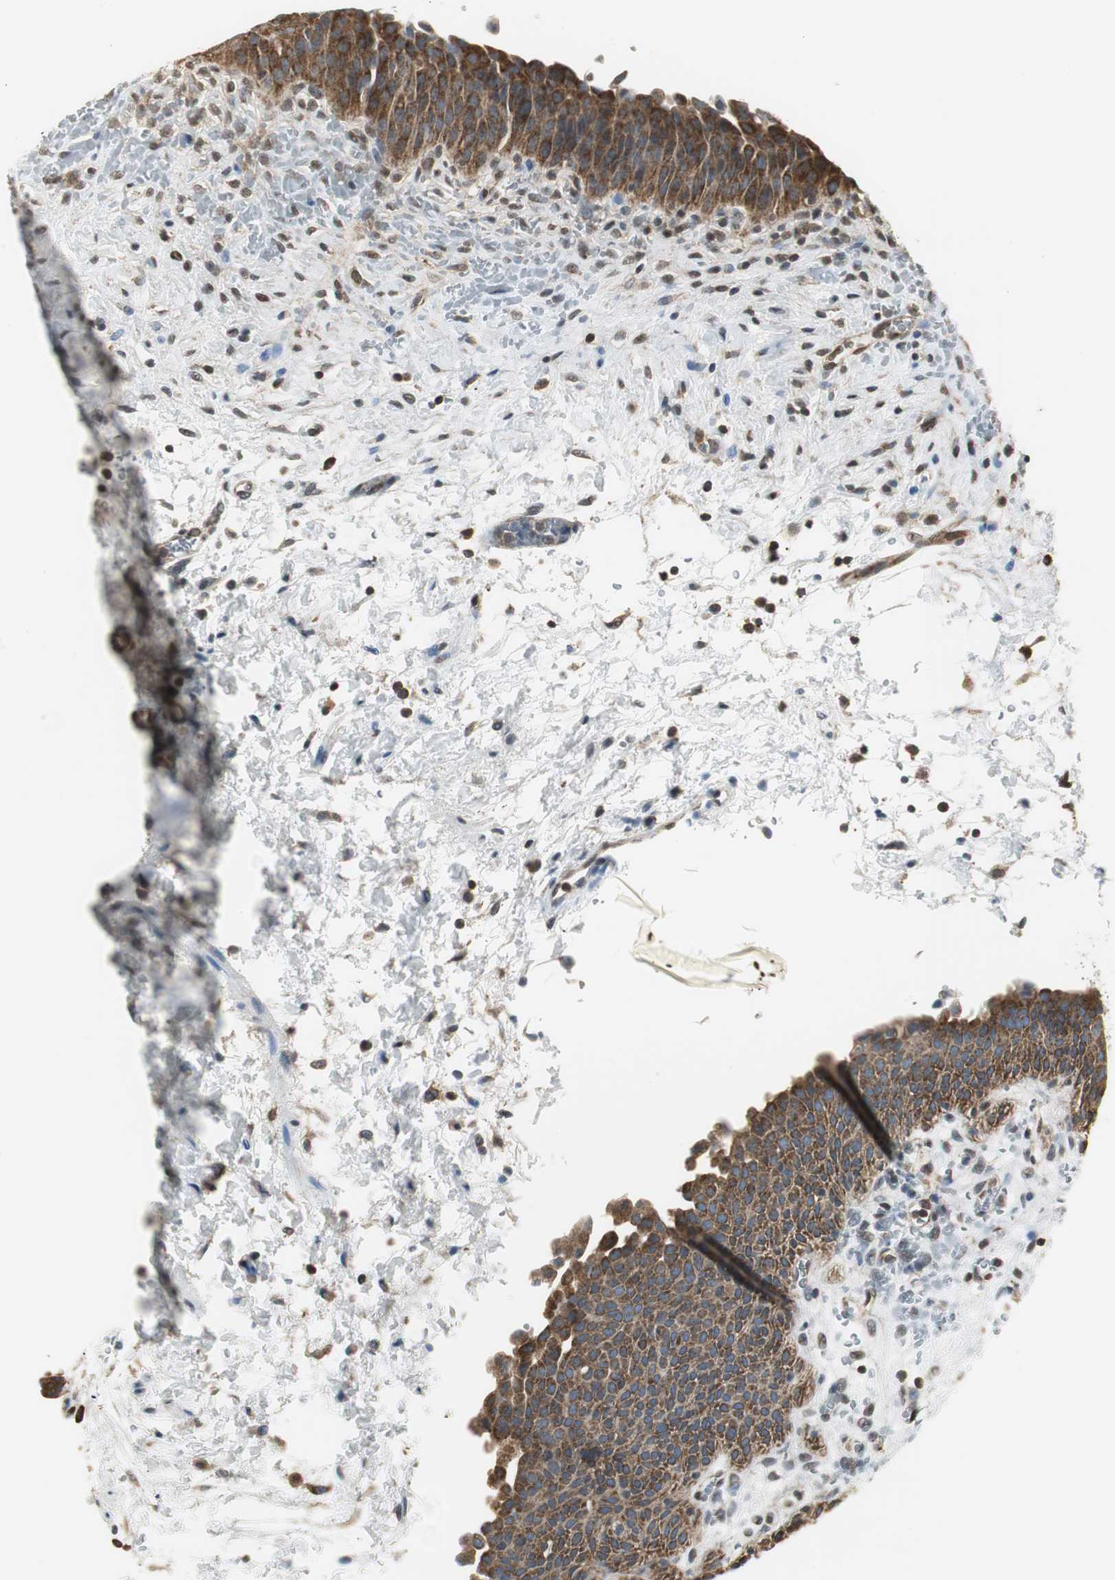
{"staining": {"intensity": "moderate", "quantity": ">75%", "location": "cytoplasmic/membranous"}, "tissue": "urinary bladder", "cell_type": "Urothelial cells", "image_type": "normal", "snomed": [{"axis": "morphology", "description": "Normal tissue, NOS"}, {"axis": "morphology", "description": "Dysplasia, NOS"}, {"axis": "topography", "description": "Urinary bladder"}], "caption": "Immunohistochemical staining of normal urinary bladder demonstrates medium levels of moderate cytoplasmic/membranous positivity in about >75% of urothelial cells.", "gene": "CCT5", "patient": {"sex": "male", "age": 35}}